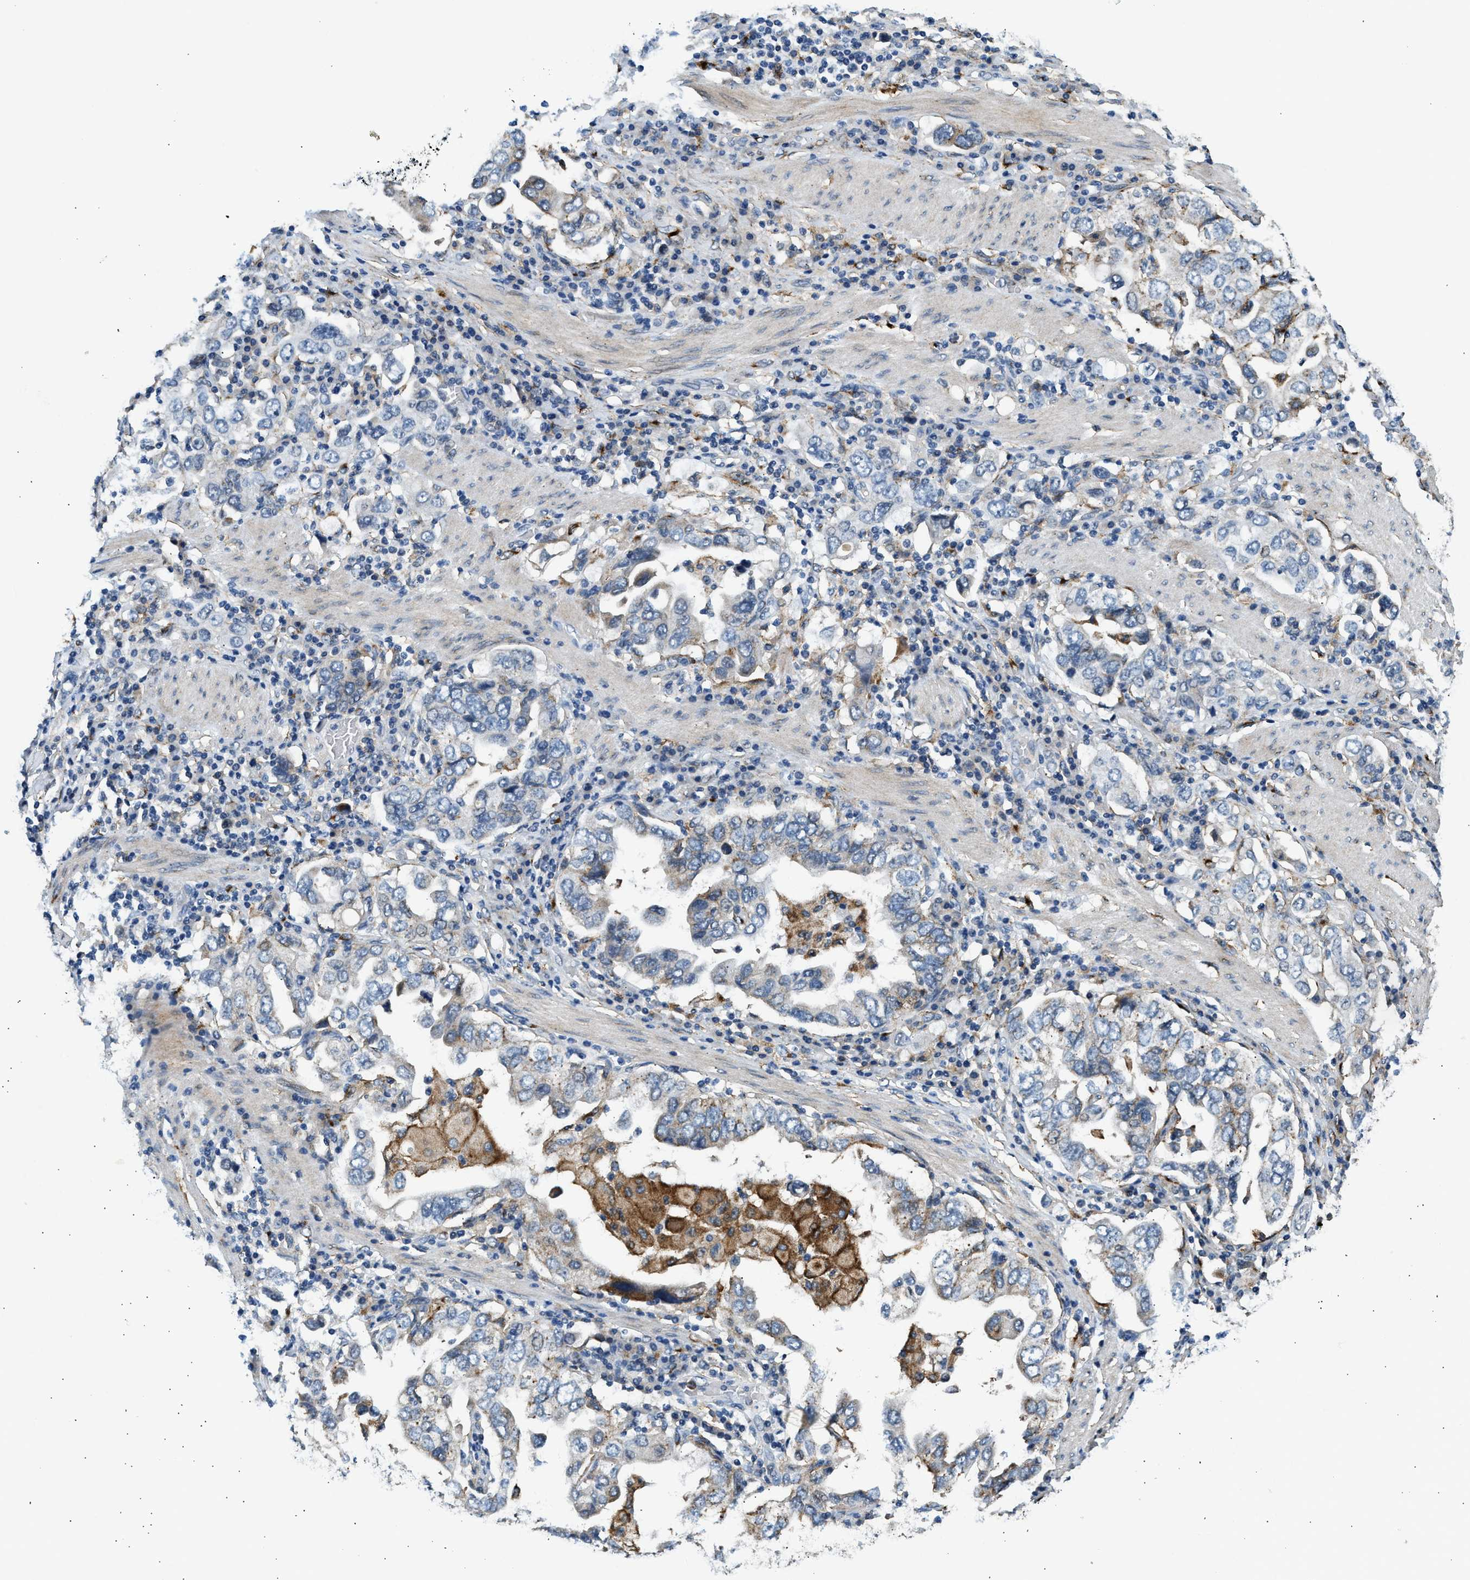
{"staining": {"intensity": "weak", "quantity": "<25%", "location": "cytoplasmic/membranous"}, "tissue": "stomach cancer", "cell_type": "Tumor cells", "image_type": "cancer", "snomed": [{"axis": "morphology", "description": "Adenocarcinoma, NOS"}, {"axis": "topography", "description": "Stomach, upper"}], "caption": "High magnification brightfield microscopy of stomach cancer (adenocarcinoma) stained with DAB (3,3'-diaminobenzidine) (brown) and counterstained with hematoxylin (blue): tumor cells show no significant staining. (Brightfield microscopy of DAB (3,3'-diaminobenzidine) immunohistochemistry (IHC) at high magnification).", "gene": "LRP1", "patient": {"sex": "male", "age": 62}}